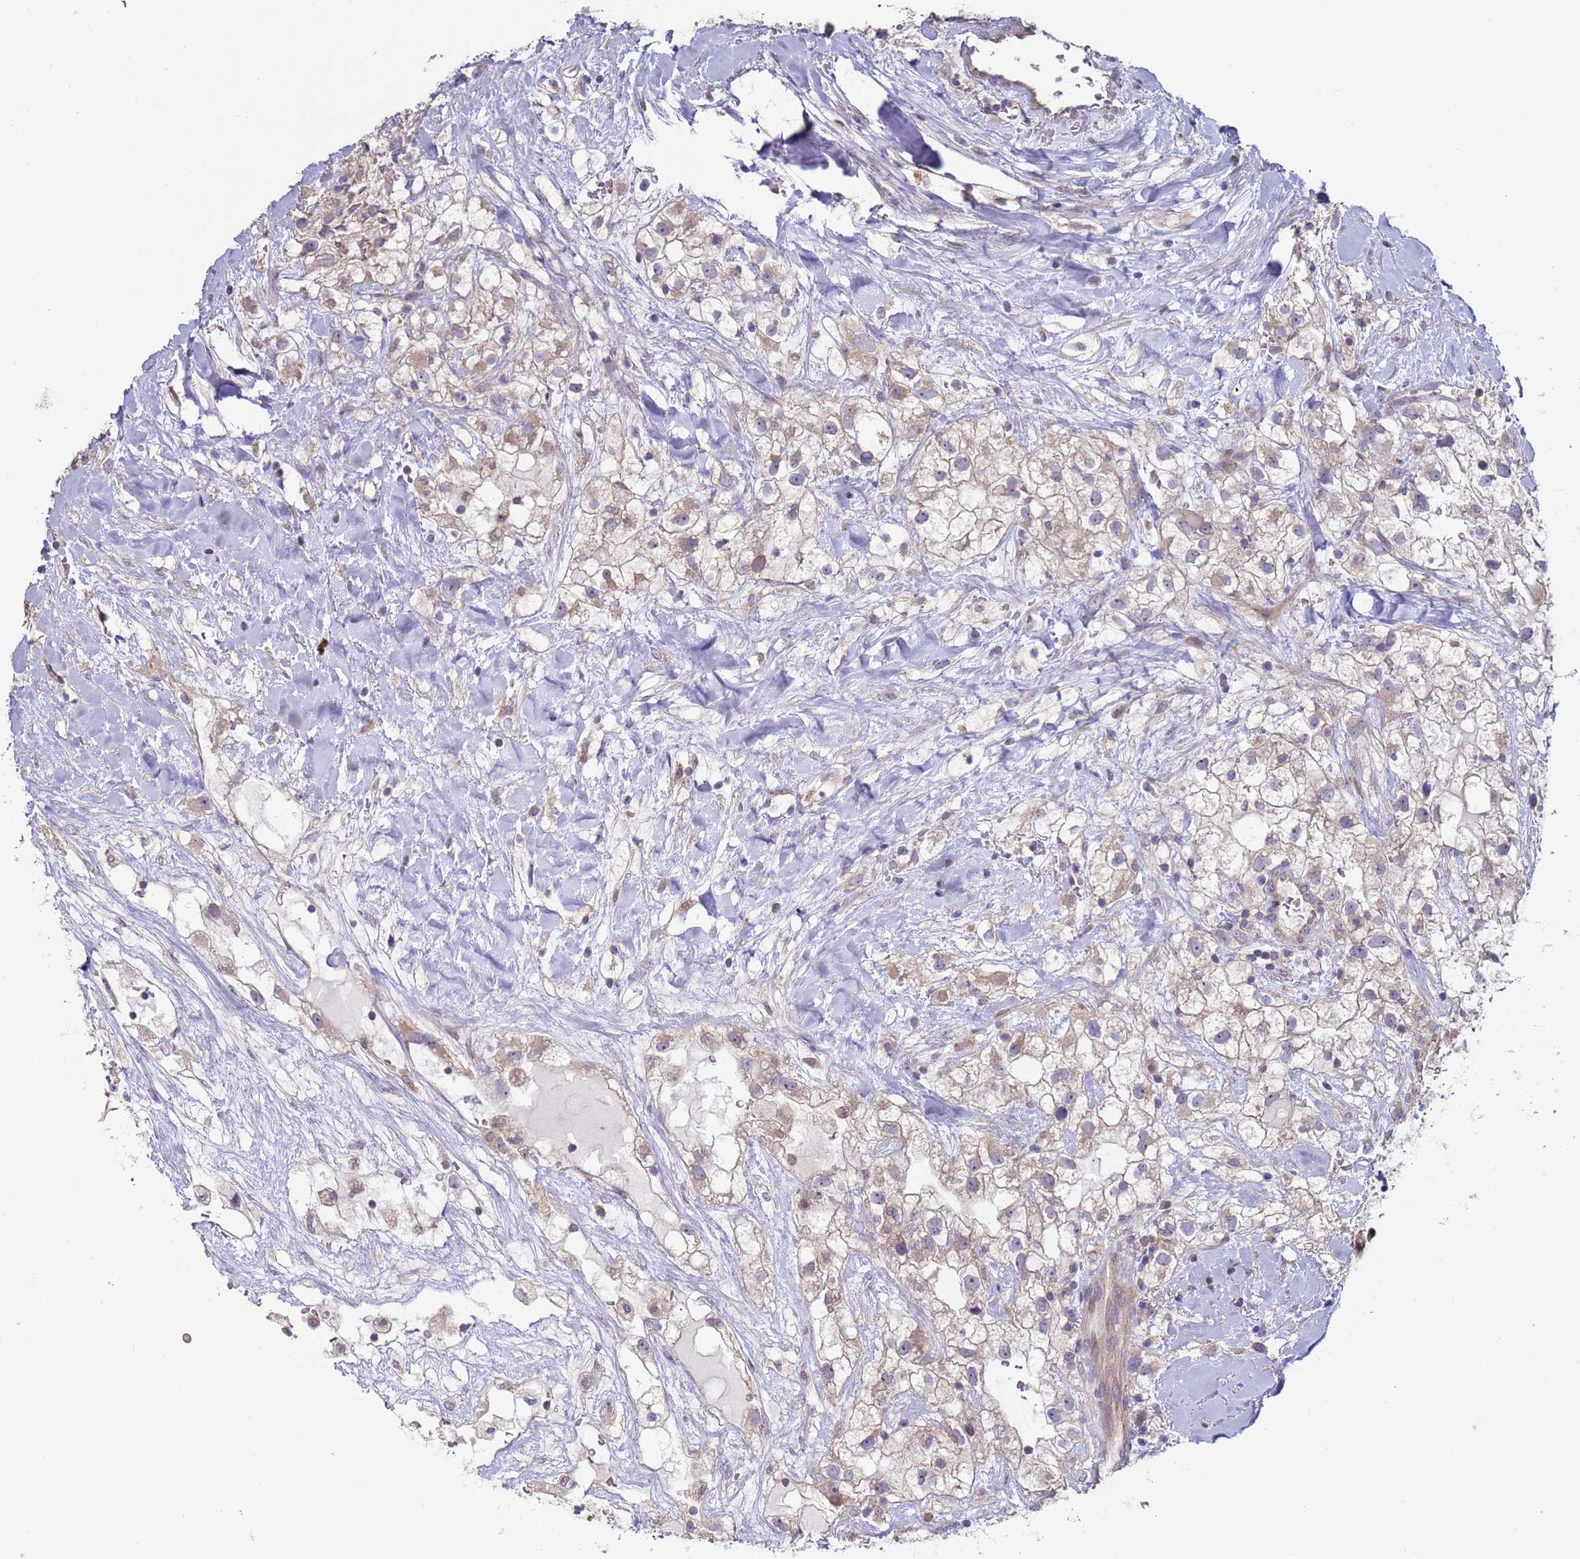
{"staining": {"intensity": "weak", "quantity": "25%-75%", "location": "cytoplasmic/membranous"}, "tissue": "renal cancer", "cell_type": "Tumor cells", "image_type": "cancer", "snomed": [{"axis": "morphology", "description": "Adenocarcinoma, NOS"}, {"axis": "topography", "description": "Kidney"}], "caption": "The photomicrograph displays a brown stain indicating the presence of a protein in the cytoplasmic/membranous of tumor cells in renal adenocarcinoma.", "gene": "DIP2B", "patient": {"sex": "male", "age": 59}}